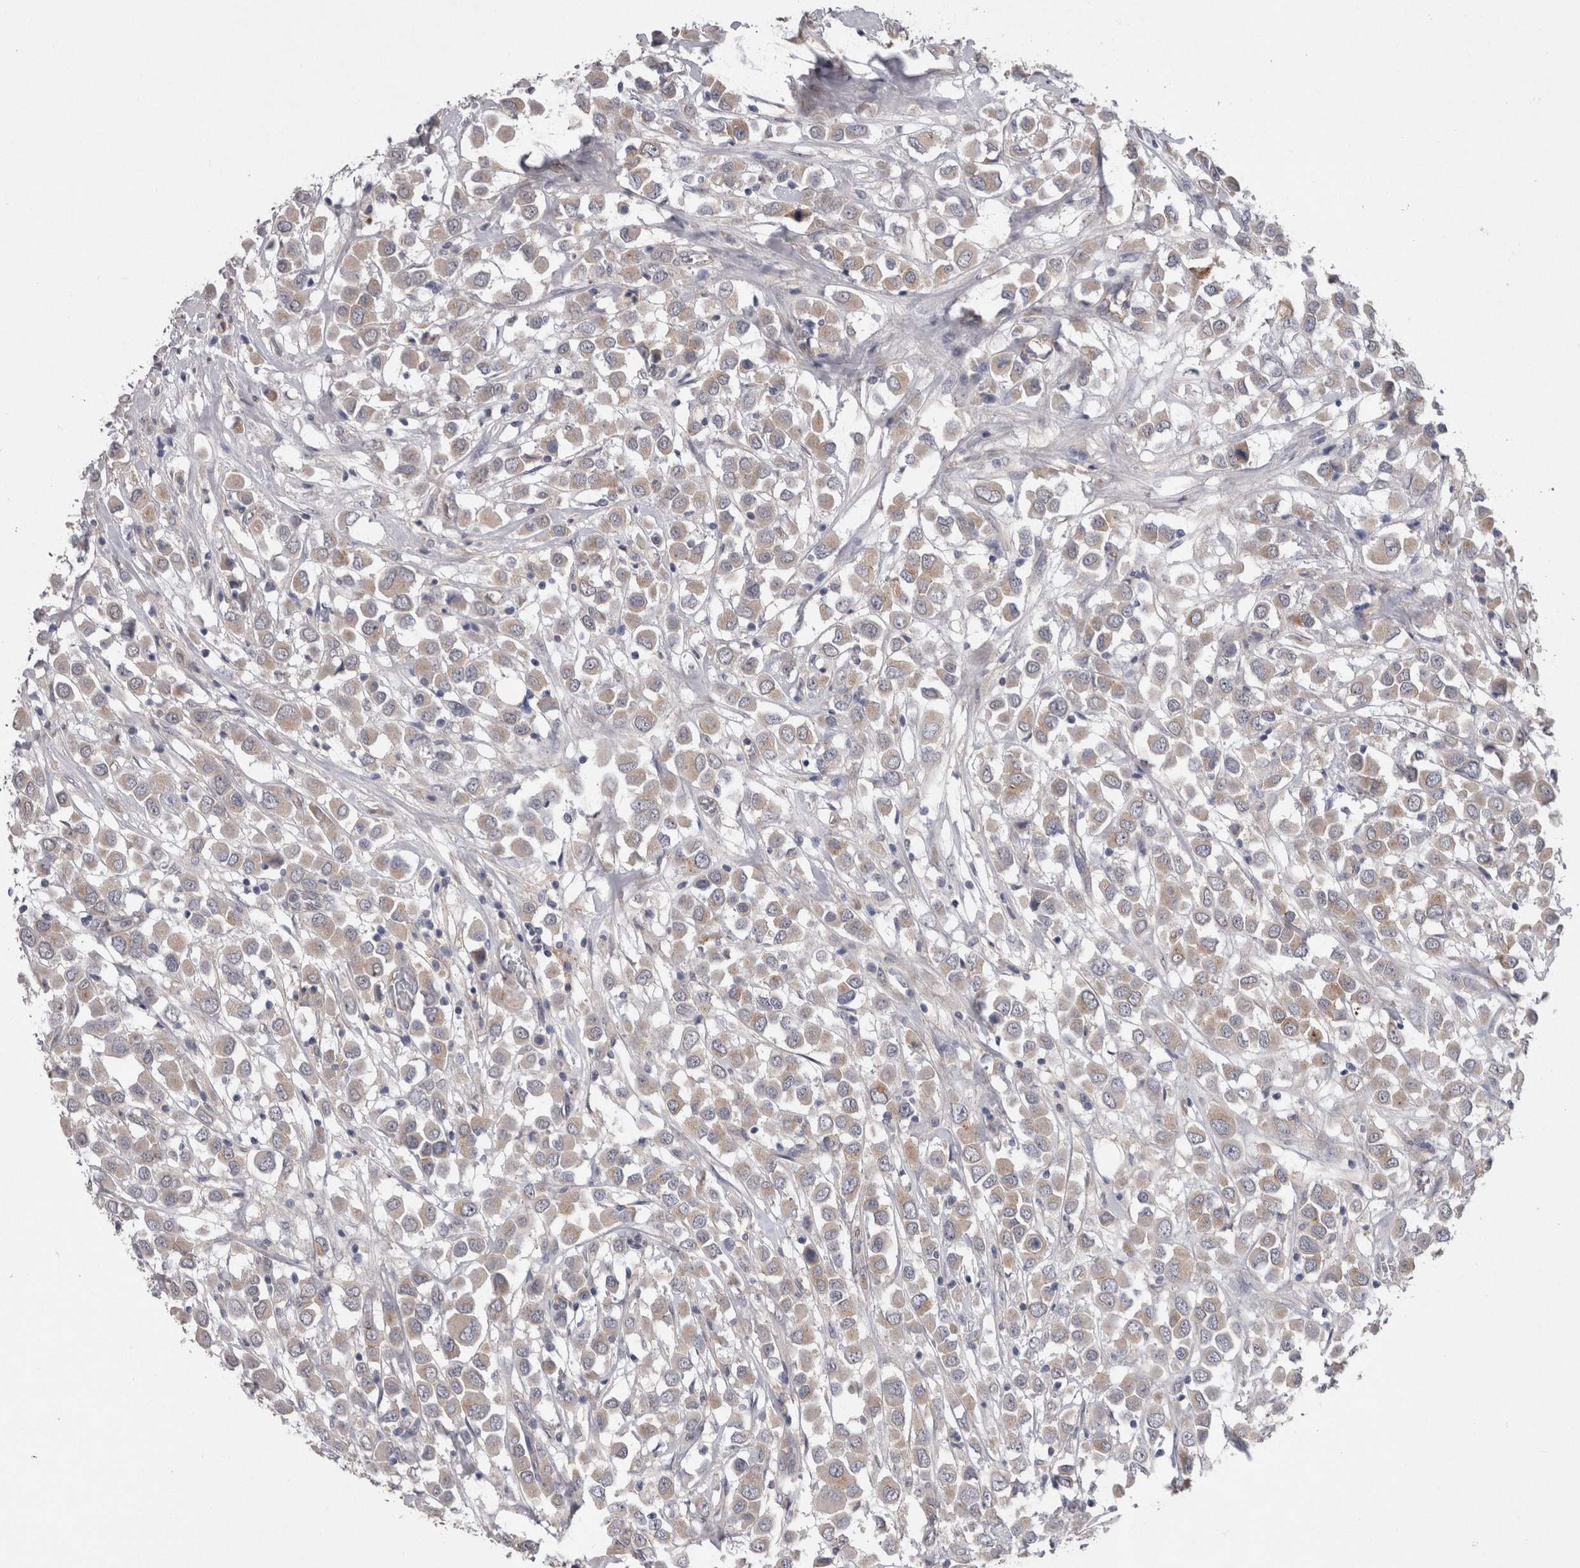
{"staining": {"intensity": "weak", "quantity": "25%-75%", "location": "cytoplasmic/membranous"}, "tissue": "breast cancer", "cell_type": "Tumor cells", "image_type": "cancer", "snomed": [{"axis": "morphology", "description": "Duct carcinoma"}, {"axis": "topography", "description": "Breast"}], "caption": "IHC (DAB (3,3'-diaminobenzidine)) staining of human breast cancer (intraductal carcinoma) displays weak cytoplasmic/membranous protein positivity in approximately 25%-75% of tumor cells.", "gene": "NECTIN2", "patient": {"sex": "female", "age": 61}}